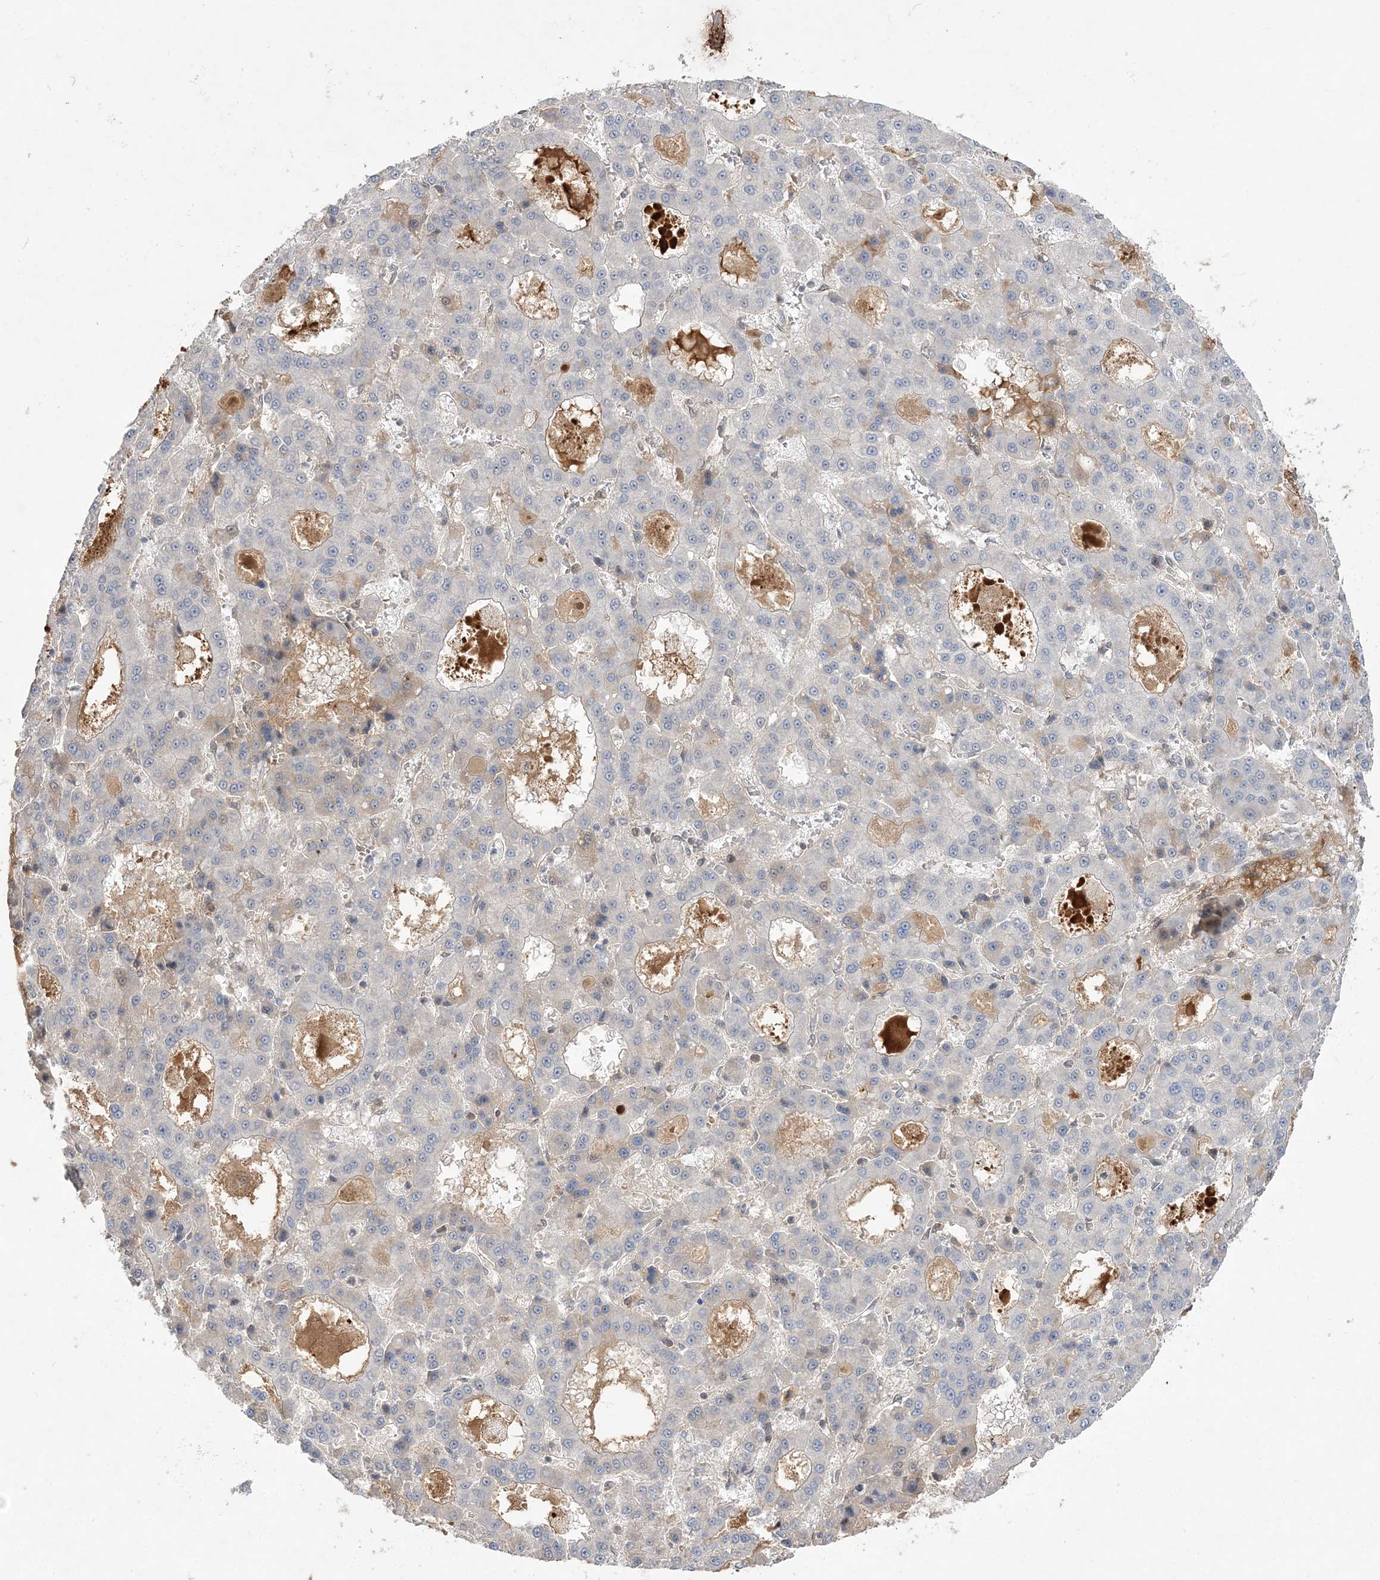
{"staining": {"intensity": "negative", "quantity": "none", "location": "none"}, "tissue": "liver cancer", "cell_type": "Tumor cells", "image_type": "cancer", "snomed": [{"axis": "morphology", "description": "Carcinoma, Hepatocellular, NOS"}, {"axis": "topography", "description": "Liver"}], "caption": "Immunohistochemistry micrograph of human liver hepatocellular carcinoma stained for a protein (brown), which exhibits no staining in tumor cells.", "gene": "TMEM132B", "patient": {"sex": "male", "age": 70}}